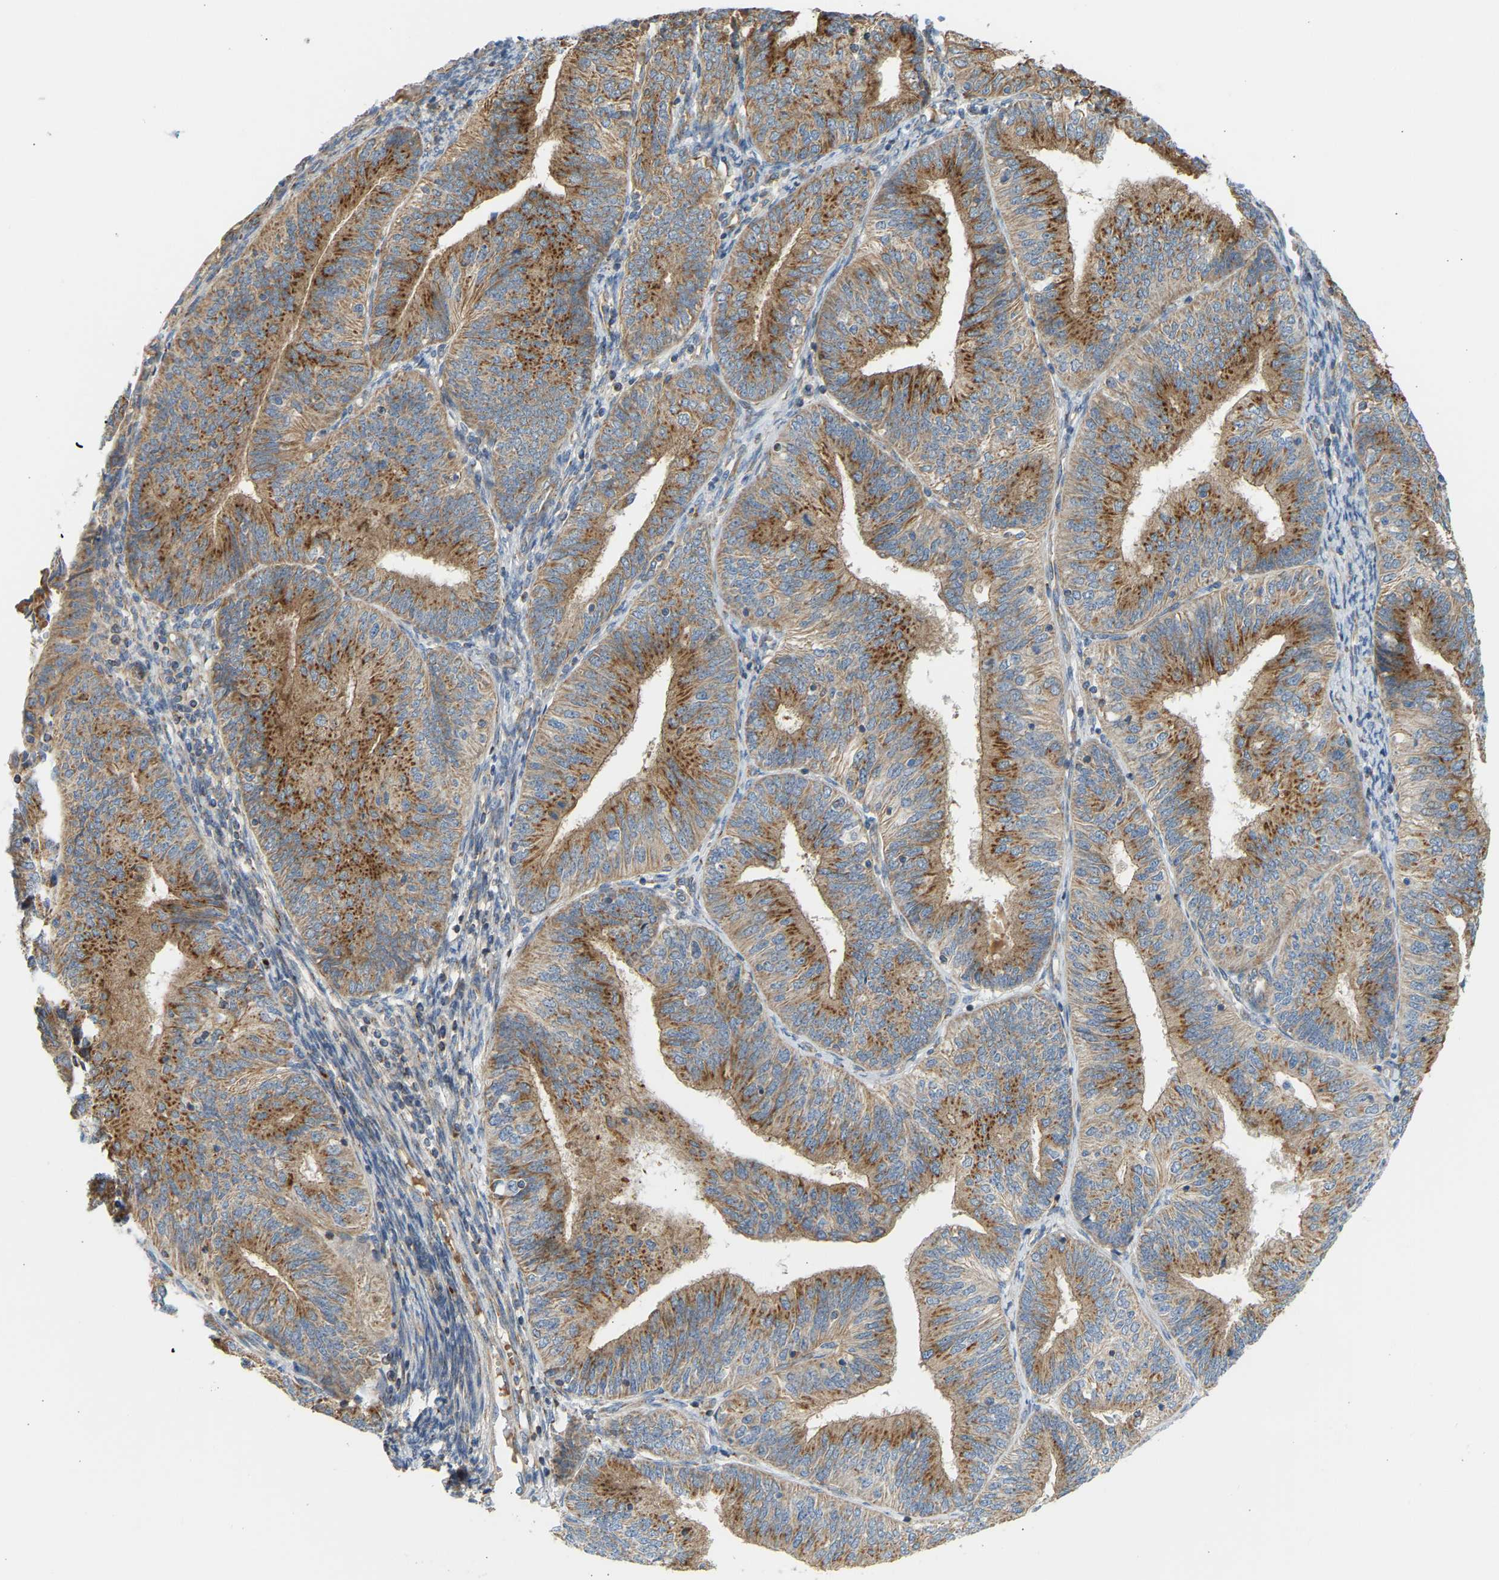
{"staining": {"intensity": "strong", "quantity": ">75%", "location": "cytoplasmic/membranous"}, "tissue": "endometrial cancer", "cell_type": "Tumor cells", "image_type": "cancer", "snomed": [{"axis": "morphology", "description": "Adenocarcinoma, NOS"}, {"axis": "topography", "description": "Endometrium"}], "caption": "Protein staining shows strong cytoplasmic/membranous staining in approximately >75% of tumor cells in endometrial adenocarcinoma.", "gene": "YIPF2", "patient": {"sex": "female", "age": 58}}